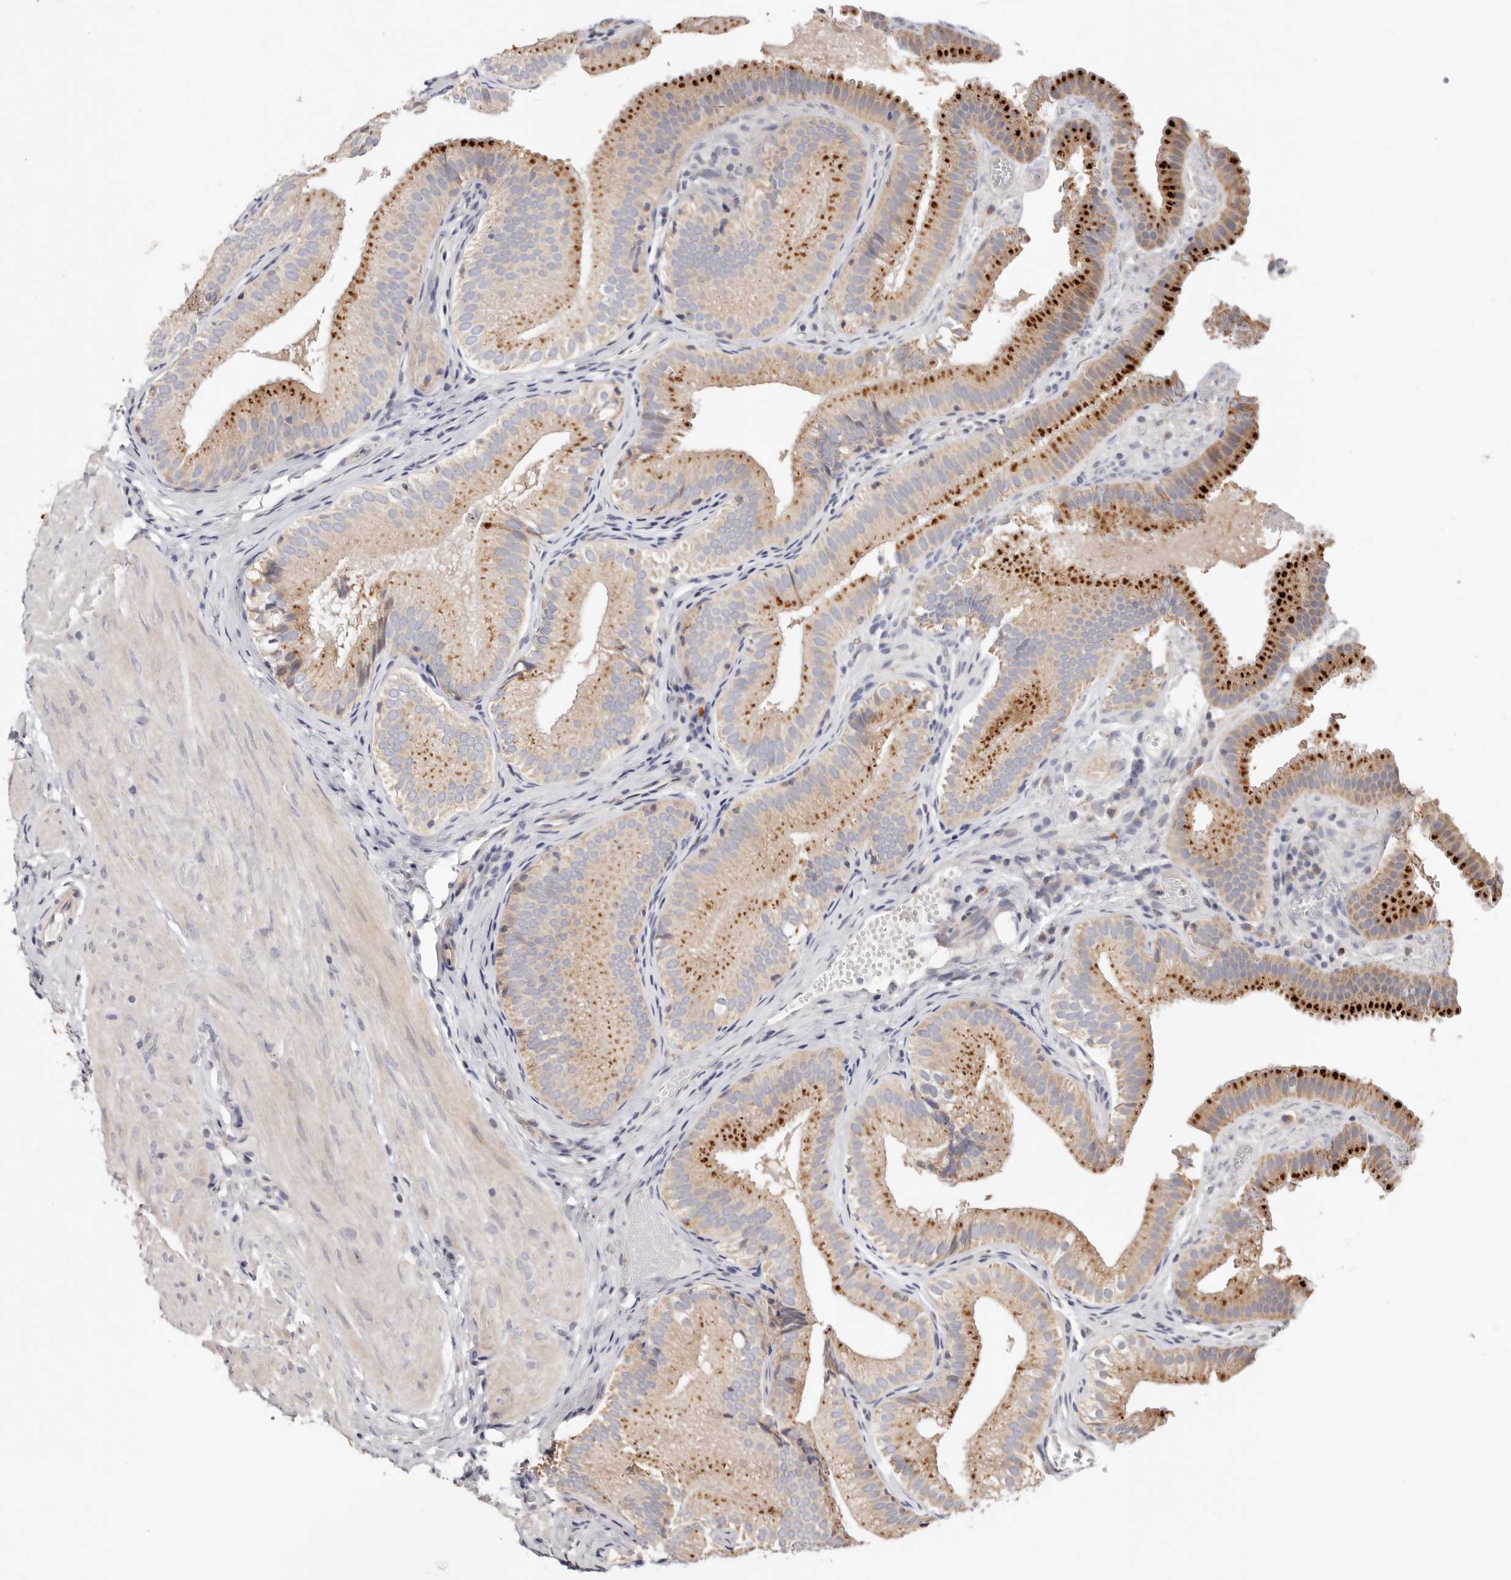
{"staining": {"intensity": "strong", "quantity": ">75%", "location": "cytoplasmic/membranous"}, "tissue": "gallbladder", "cell_type": "Glandular cells", "image_type": "normal", "snomed": [{"axis": "morphology", "description": "Normal tissue, NOS"}, {"axis": "topography", "description": "Gallbladder"}], "caption": "Gallbladder stained with IHC exhibits strong cytoplasmic/membranous positivity in approximately >75% of glandular cells. The protein is shown in brown color, while the nuclei are stained blue.", "gene": "USP33", "patient": {"sex": "female", "age": 30}}